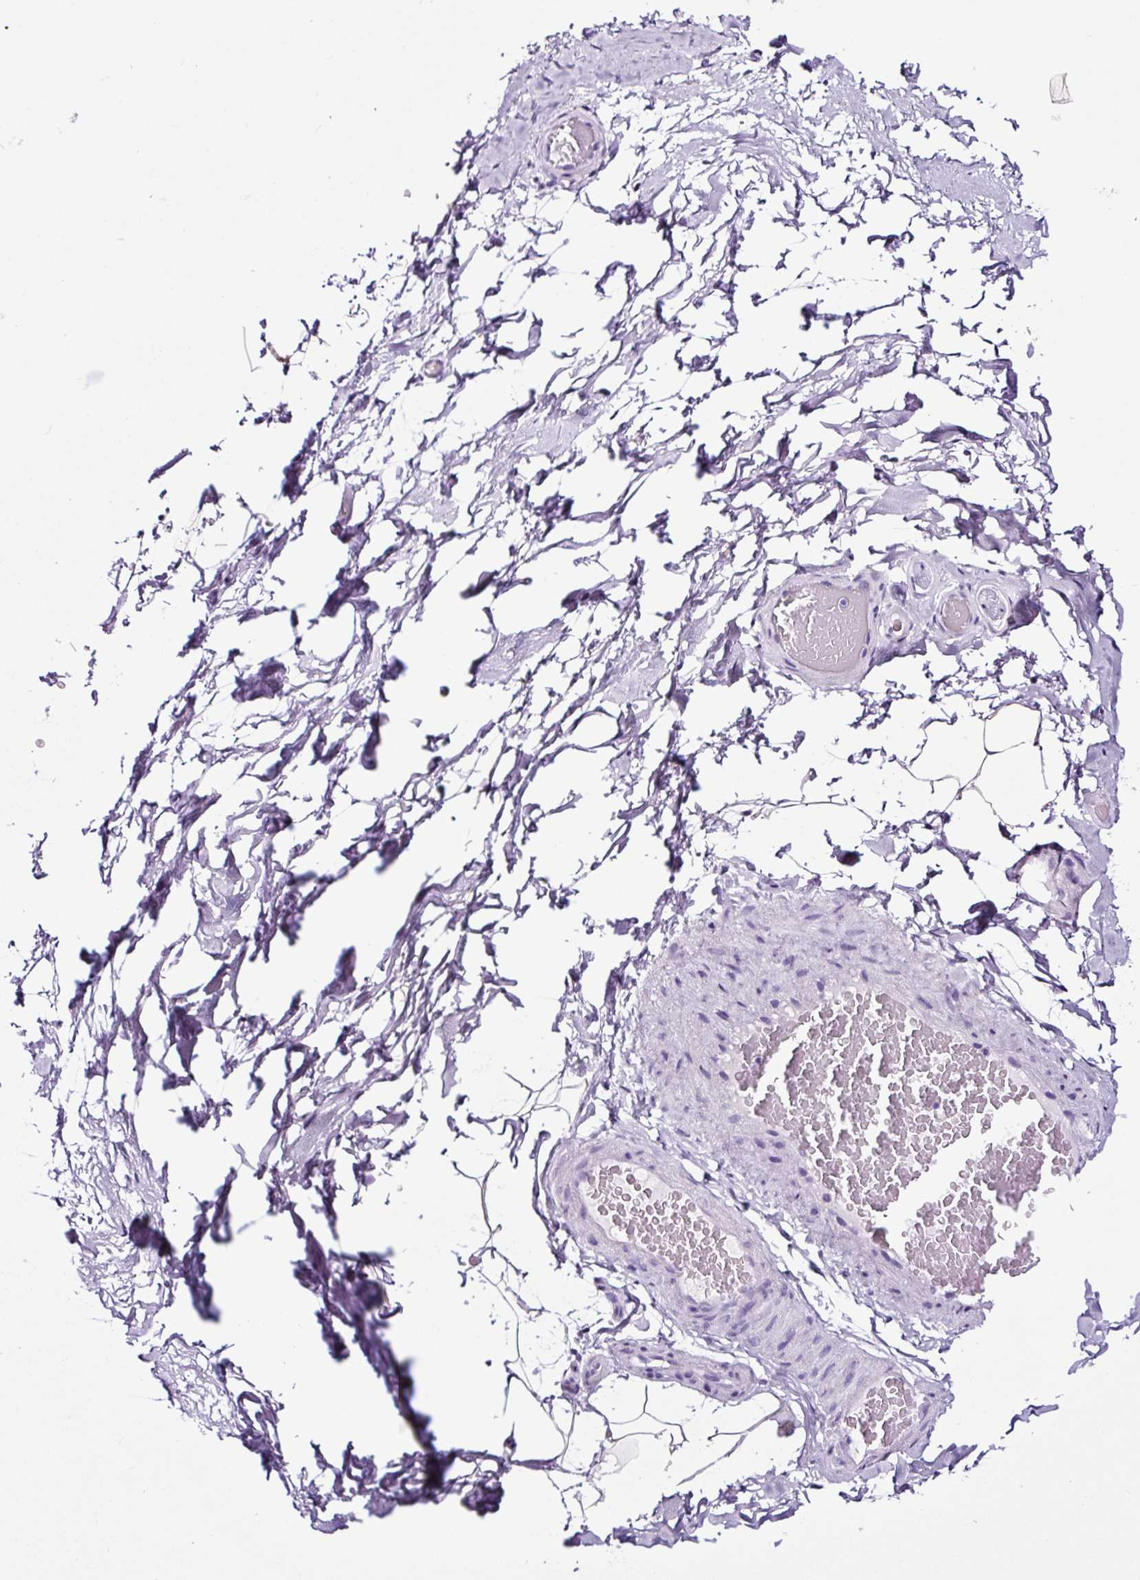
{"staining": {"intensity": "negative", "quantity": "none", "location": "none"}, "tissue": "adipose tissue", "cell_type": "Adipocytes", "image_type": "normal", "snomed": [{"axis": "morphology", "description": "Normal tissue, NOS"}, {"axis": "topography", "description": "Vascular tissue"}, {"axis": "topography", "description": "Peripheral nerve tissue"}], "caption": "Immunohistochemistry photomicrograph of normal adipose tissue: adipose tissue stained with DAB (3,3'-diaminobenzidine) demonstrates no significant protein staining in adipocytes. (Immunohistochemistry (ihc), brightfield microscopy, high magnification).", "gene": "FBXL7", "patient": {"sex": "male", "age": 41}}